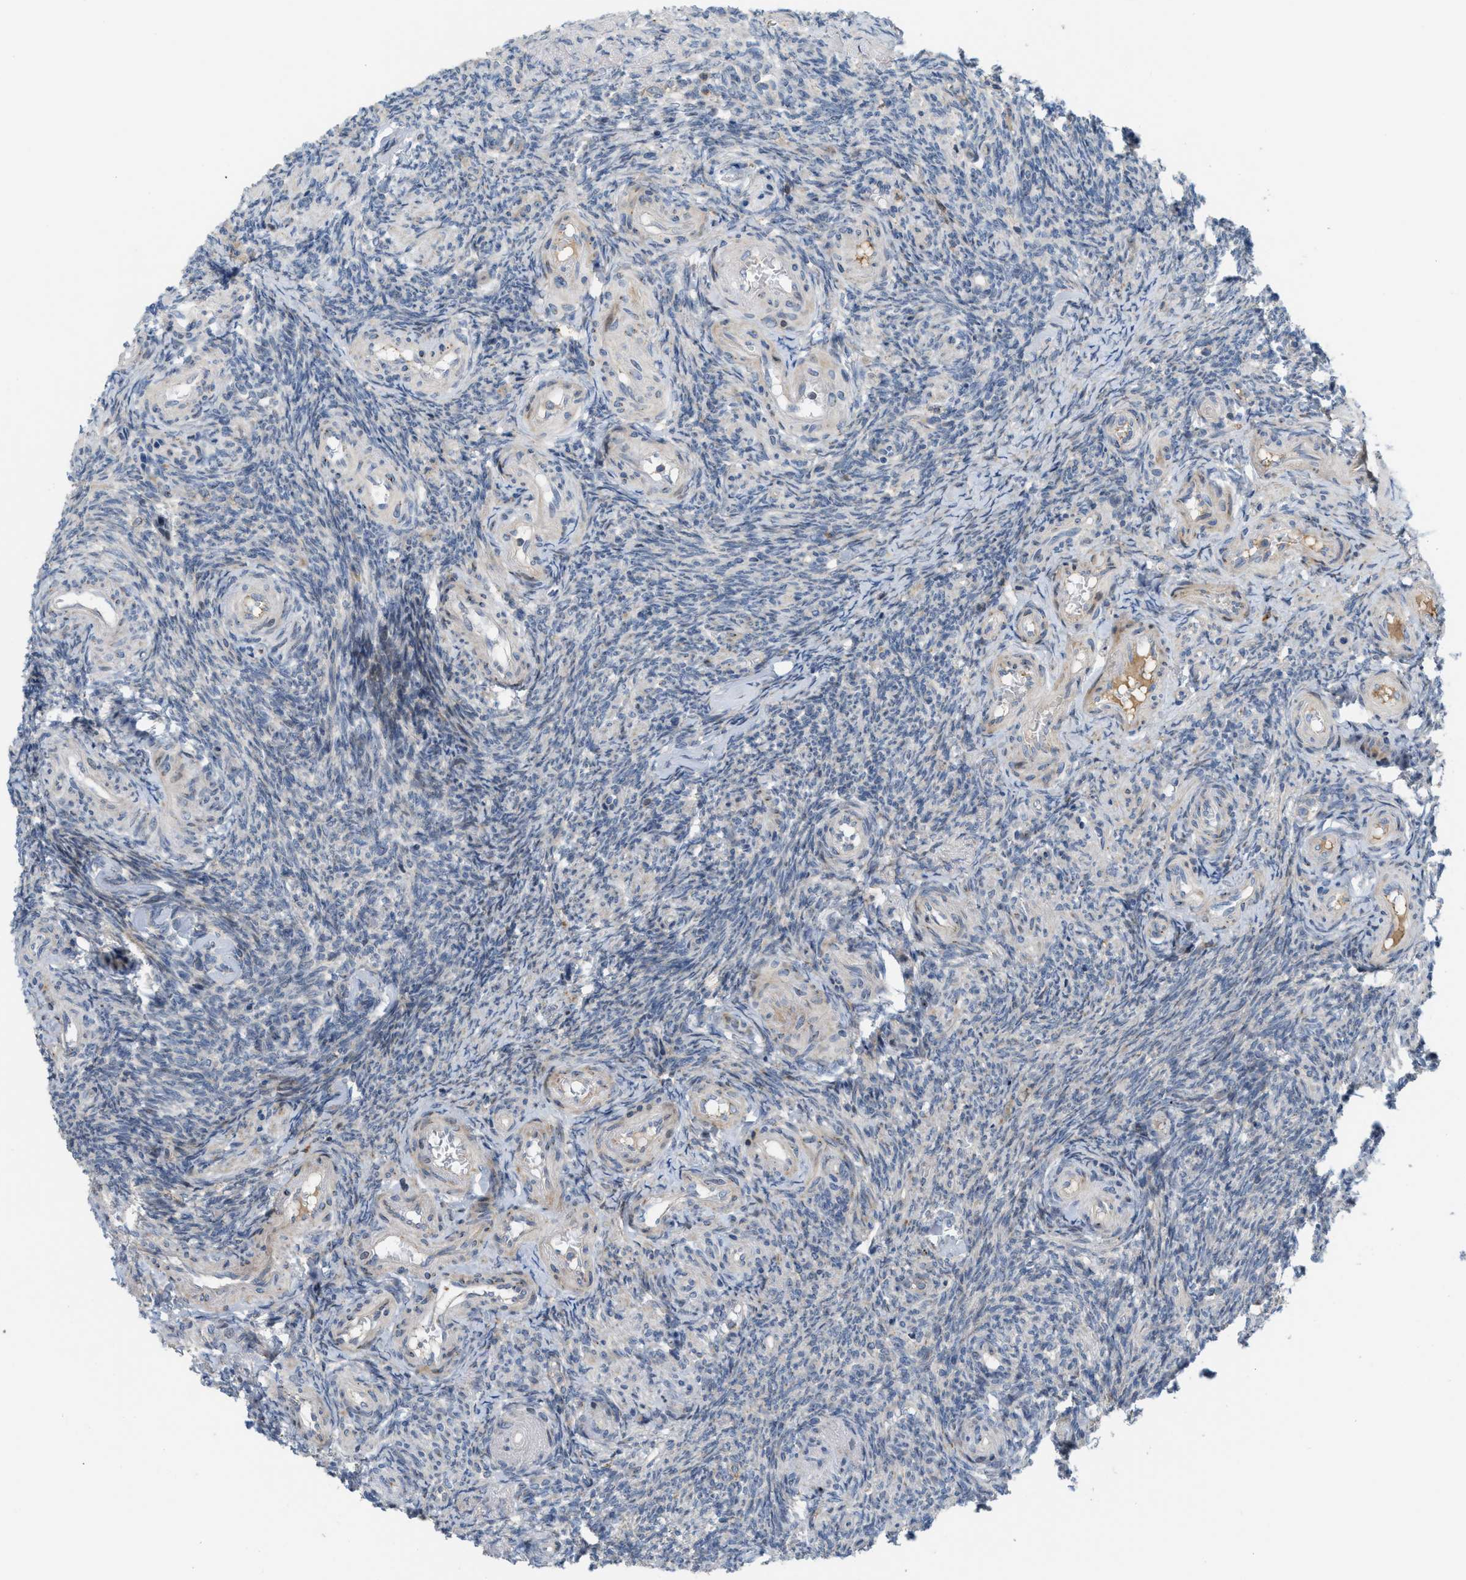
{"staining": {"intensity": "weak", "quantity": "<25%", "location": "cytoplasmic/membranous"}, "tissue": "ovary", "cell_type": "Follicle cells", "image_type": "normal", "snomed": [{"axis": "morphology", "description": "Normal tissue, NOS"}, {"axis": "topography", "description": "Ovary"}], "caption": "DAB immunohistochemical staining of unremarkable human ovary shows no significant staining in follicle cells.", "gene": "DIPK1A", "patient": {"sex": "female", "age": 41}}